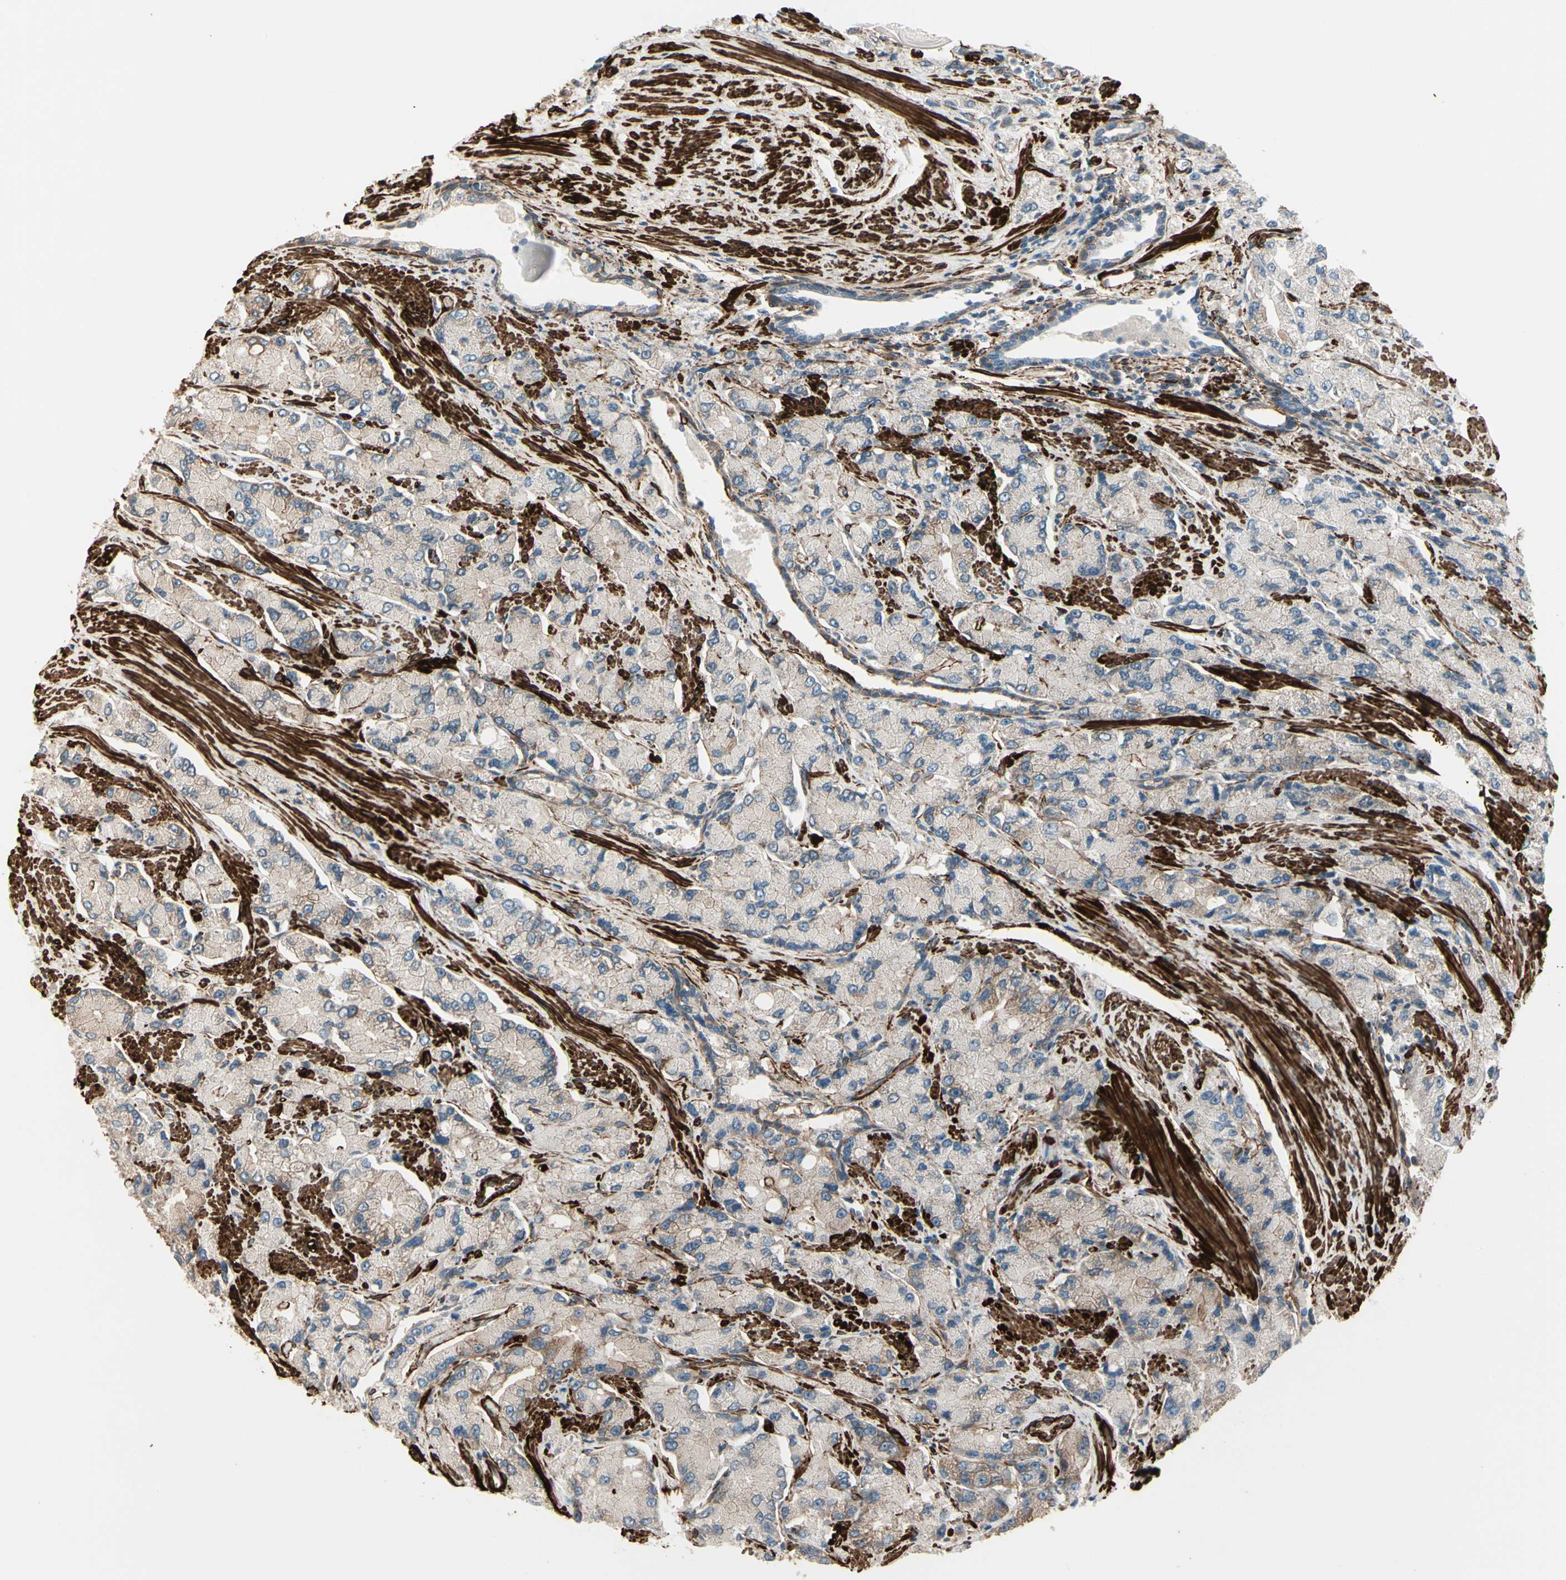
{"staining": {"intensity": "weak", "quantity": "<25%", "location": "cytoplasmic/membranous"}, "tissue": "prostate cancer", "cell_type": "Tumor cells", "image_type": "cancer", "snomed": [{"axis": "morphology", "description": "Adenocarcinoma, High grade"}, {"axis": "topography", "description": "Prostate"}], "caption": "Immunohistochemical staining of prostate cancer (high-grade adenocarcinoma) displays no significant expression in tumor cells.", "gene": "CALD1", "patient": {"sex": "male", "age": 58}}